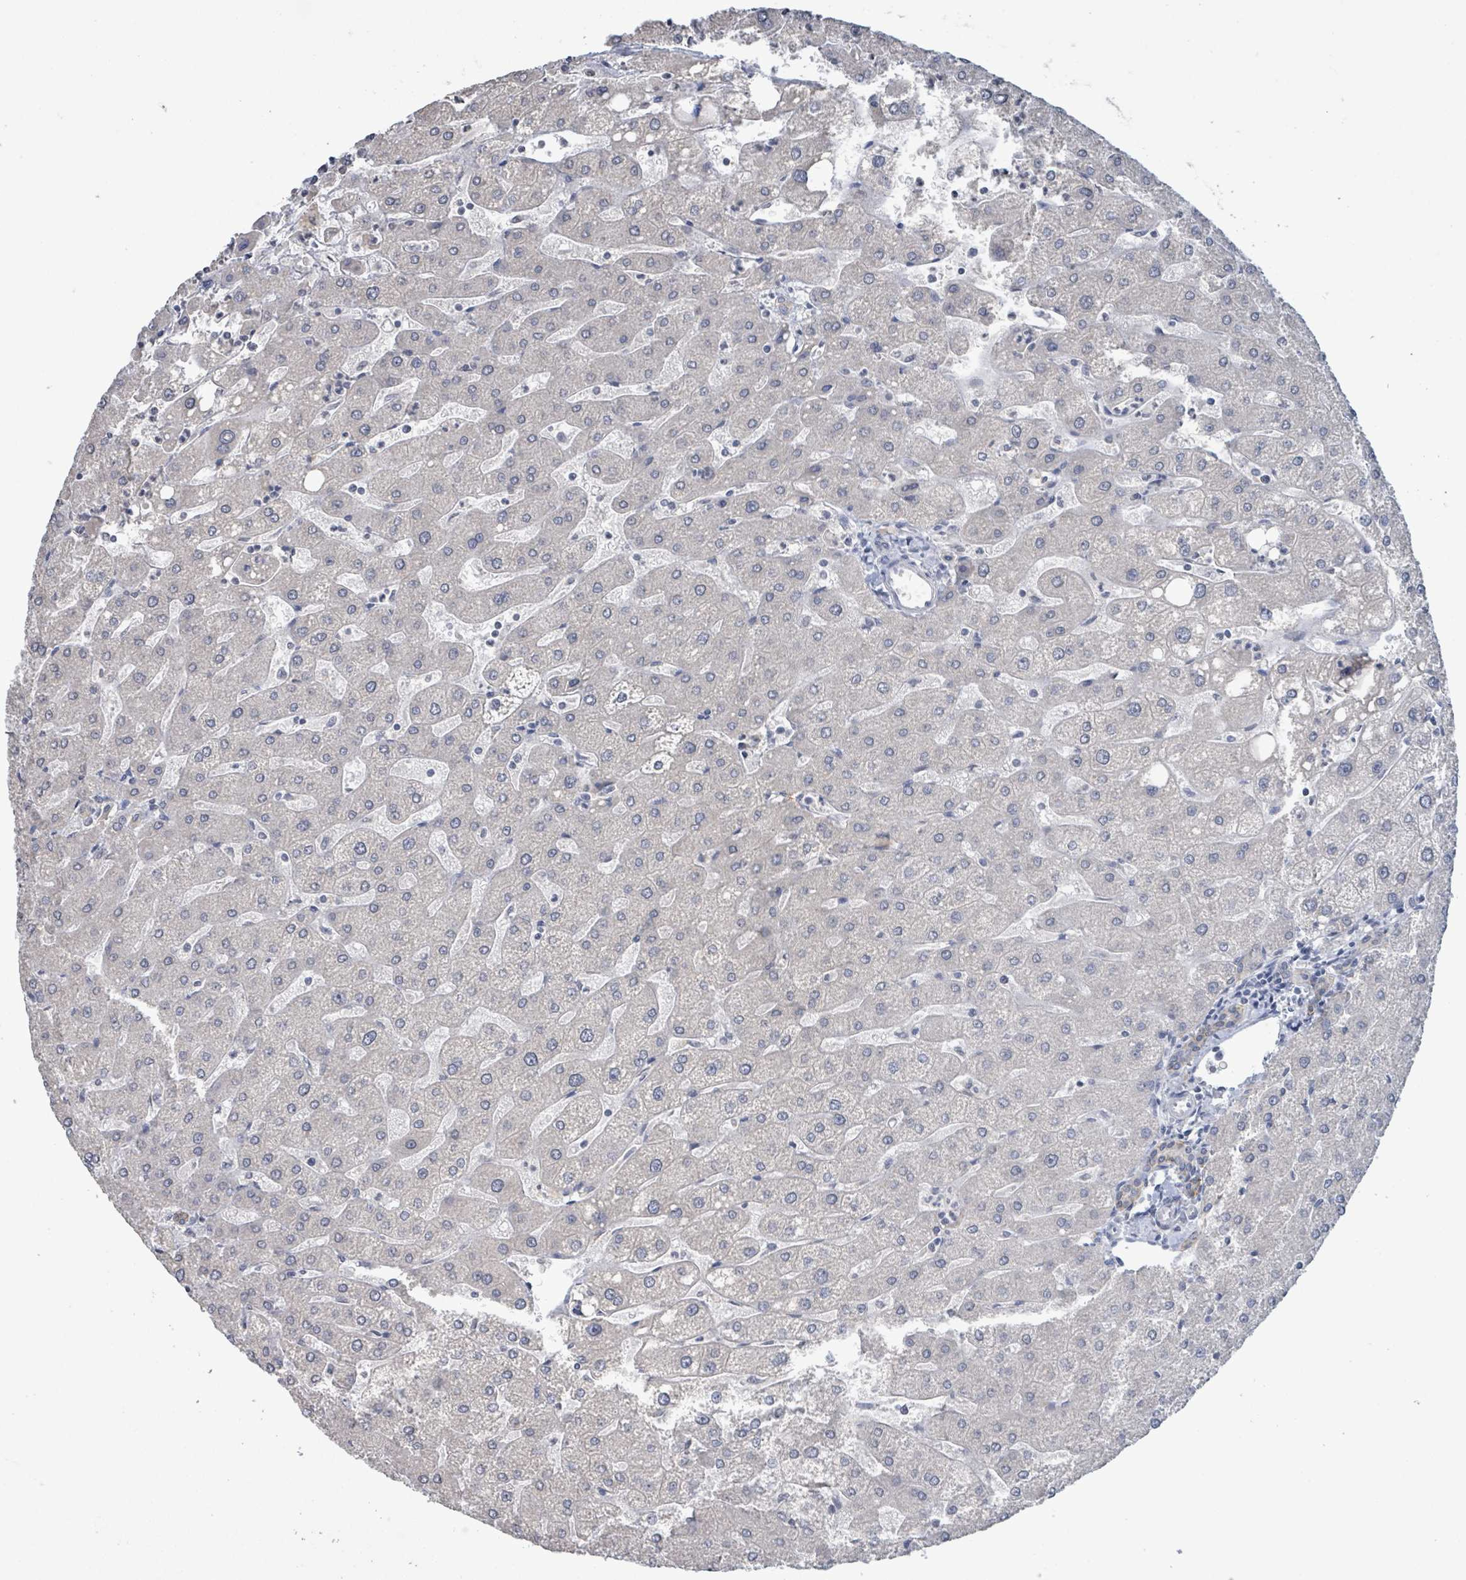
{"staining": {"intensity": "weak", "quantity": "<25%", "location": "cytoplasmic/membranous"}, "tissue": "liver", "cell_type": "Cholangiocytes", "image_type": "normal", "snomed": [{"axis": "morphology", "description": "Normal tissue, NOS"}, {"axis": "topography", "description": "Liver"}], "caption": "A micrograph of liver stained for a protein demonstrates no brown staining in cholangiocytes. (DAB immunohistochemistry visualized using brightfield microscopy, high magnification).", "gene": "CA9", "patient": {"sex": "male", "age": 67}}